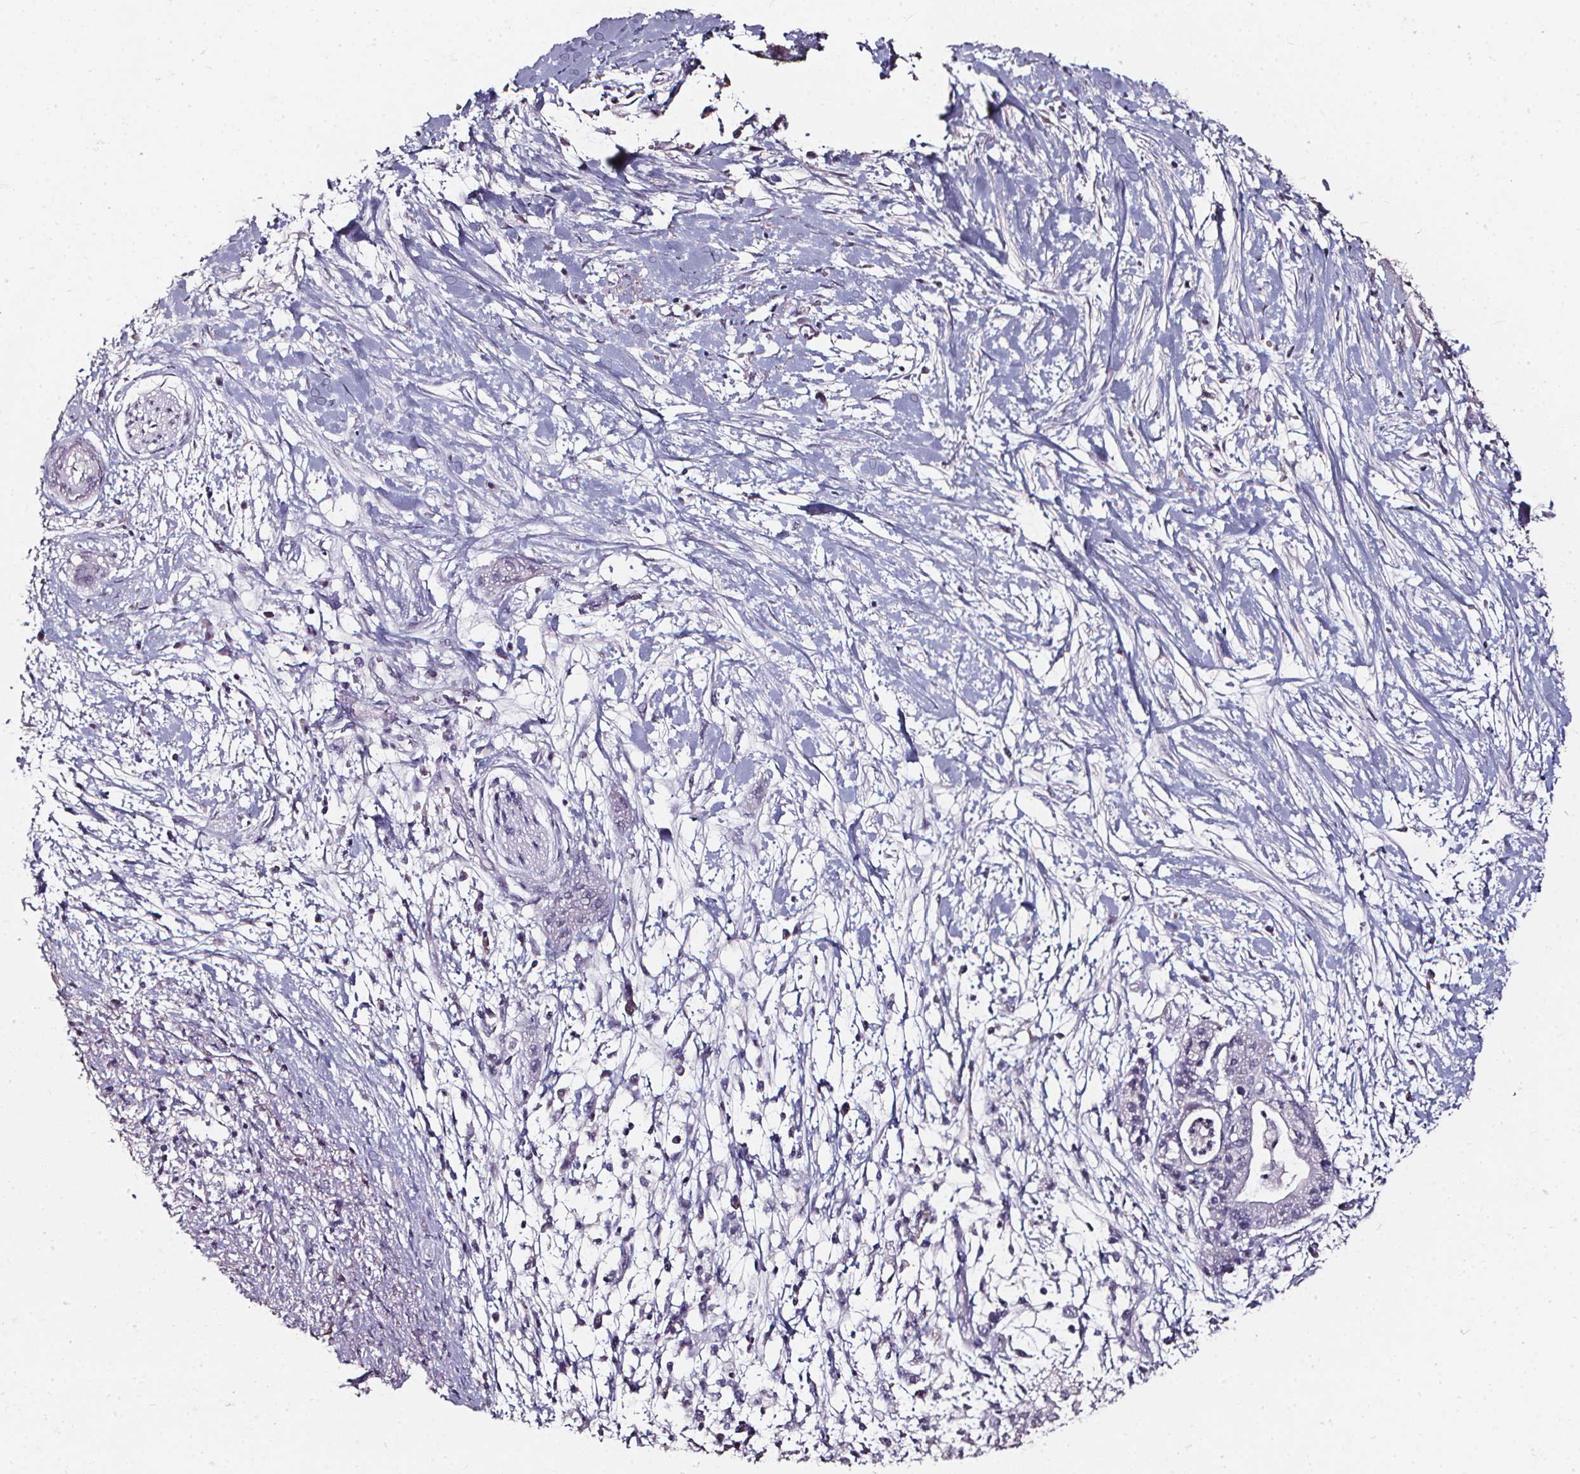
{"staining": {"intensity": "negative", "quantity": "none", "location": "none"}, "tissue": "pancreatic cancer", "cell_type": "Tumor cells", "image_type": "cancer", "snomed": [{"axis": "morphology", "description": "Normal tissue, NOS"}, {"axis": "morphology", "description": "Adenocarcinoma, NOS"}, {"axis": "topography", "description": "Lymph node"}, {"axis": "topography", "description": "Pancreas"}], "caption": "This image is of pancreatic adenocarcinoma stained with immunohistochemistry to label a protein in brown with the nuclei are counter-stained blue. There is no positivity in tumor cells. The staining was performed using DAB (3,3'-diaminobenzidine) to visualize the protein expression in brown, while the nuclei were stained in blue with hematoxylin (Magnification: 20x).", "gene": "DEFA5", "patient": {"sex": "female", "age": 58}}